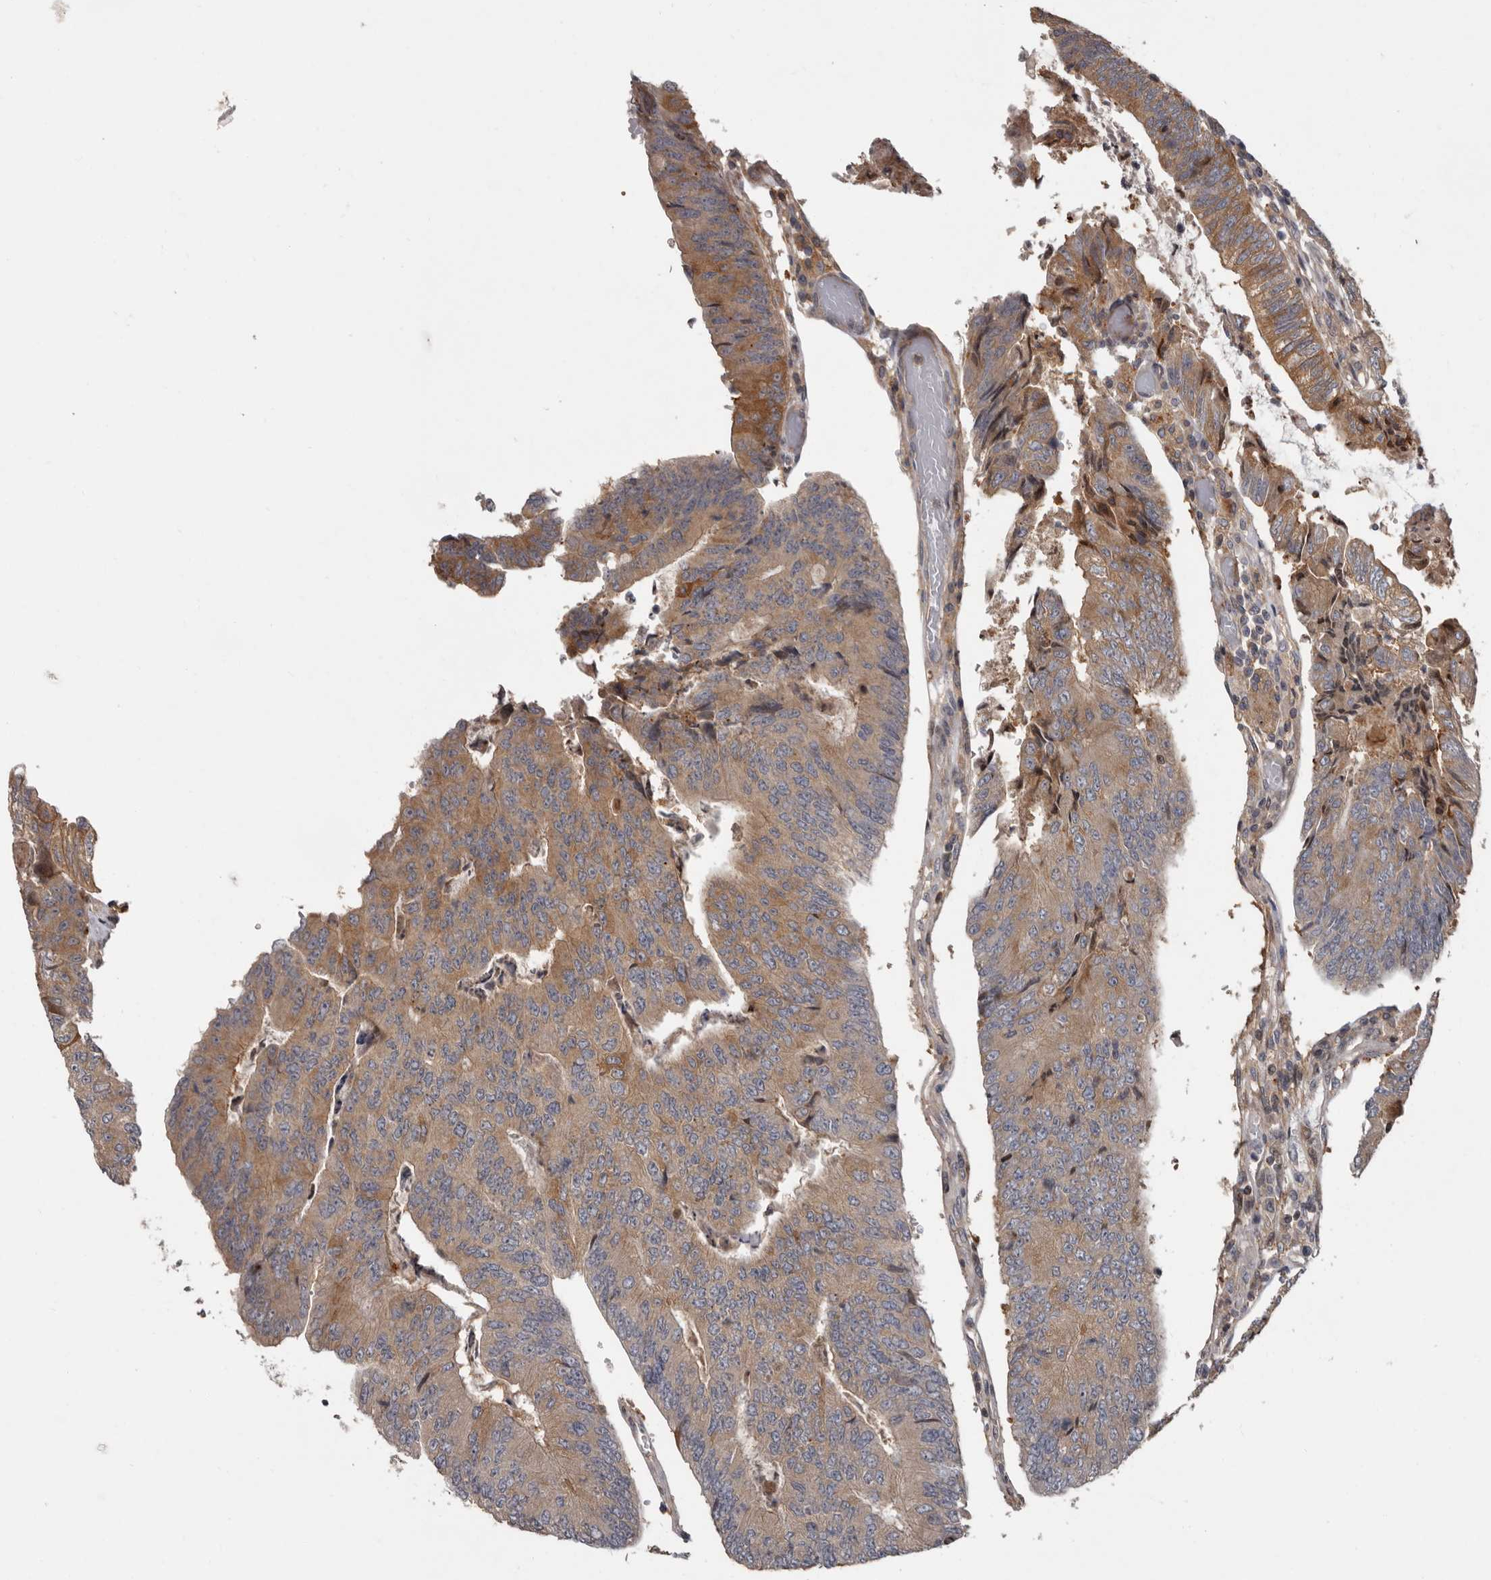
{"staining": {"intensity": "moderate", "quantity": ">75%", "location": "cytoplasmic/membranous"}, "tissue": "colorectal cancer", "cell_type": "Tumor cells", "image_type": "cancer", "snomed": [{"axis": "morphology", "description": "Adenocarcinoma, NOS"}, {"axis": "topography", "description": "Colon"}], "caption": "Colorectal cancer (adenocarcinoma) tissue shows moderate cytoplasmic/membranous positivity in approximately >75% of tumor cells, visualized by immunohistochemistry. The protein of interest is shown in brown color, while the nuclei are stained blue.", "gene": "FGFR4", "patient": {"sex": "female", "age": 67}}